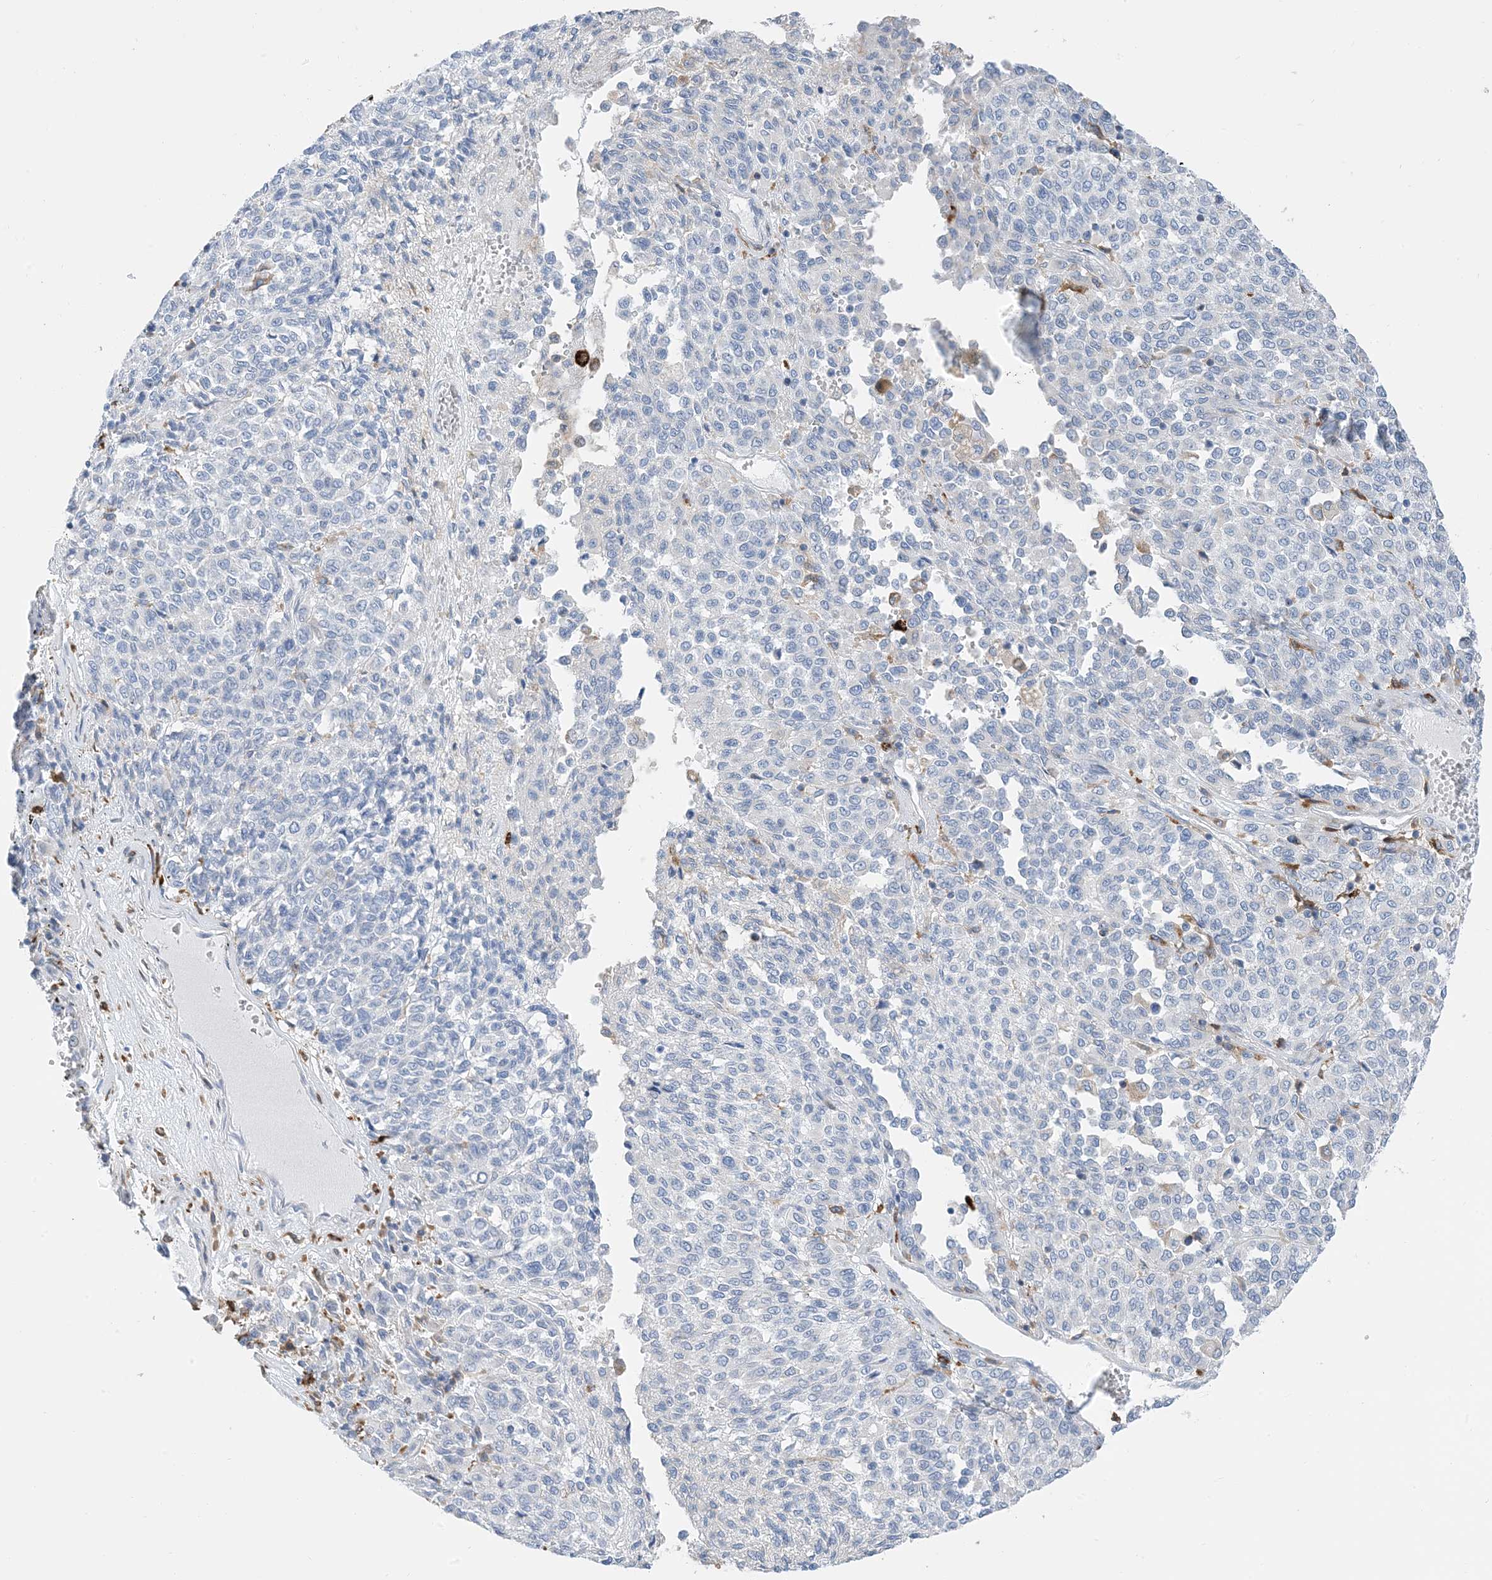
{"staining": {"intensity": "negative", "quantity": "none", "location": "none"}, "tissue": "melanoma", "cell_type": "Tumor cells", "image_type": "cancer", "snomed": [{"axis": "morphology", "description": "Malignant melanoma, Metastatic site"}, {"axis": "topography", "description": "Pancreas"}], "caption": "Melanoma was stained to show a protein in brown. There is no significant expression in tumor cells.", "gene": "DPH3", "patient": {"sex": "female", "age": 30}}